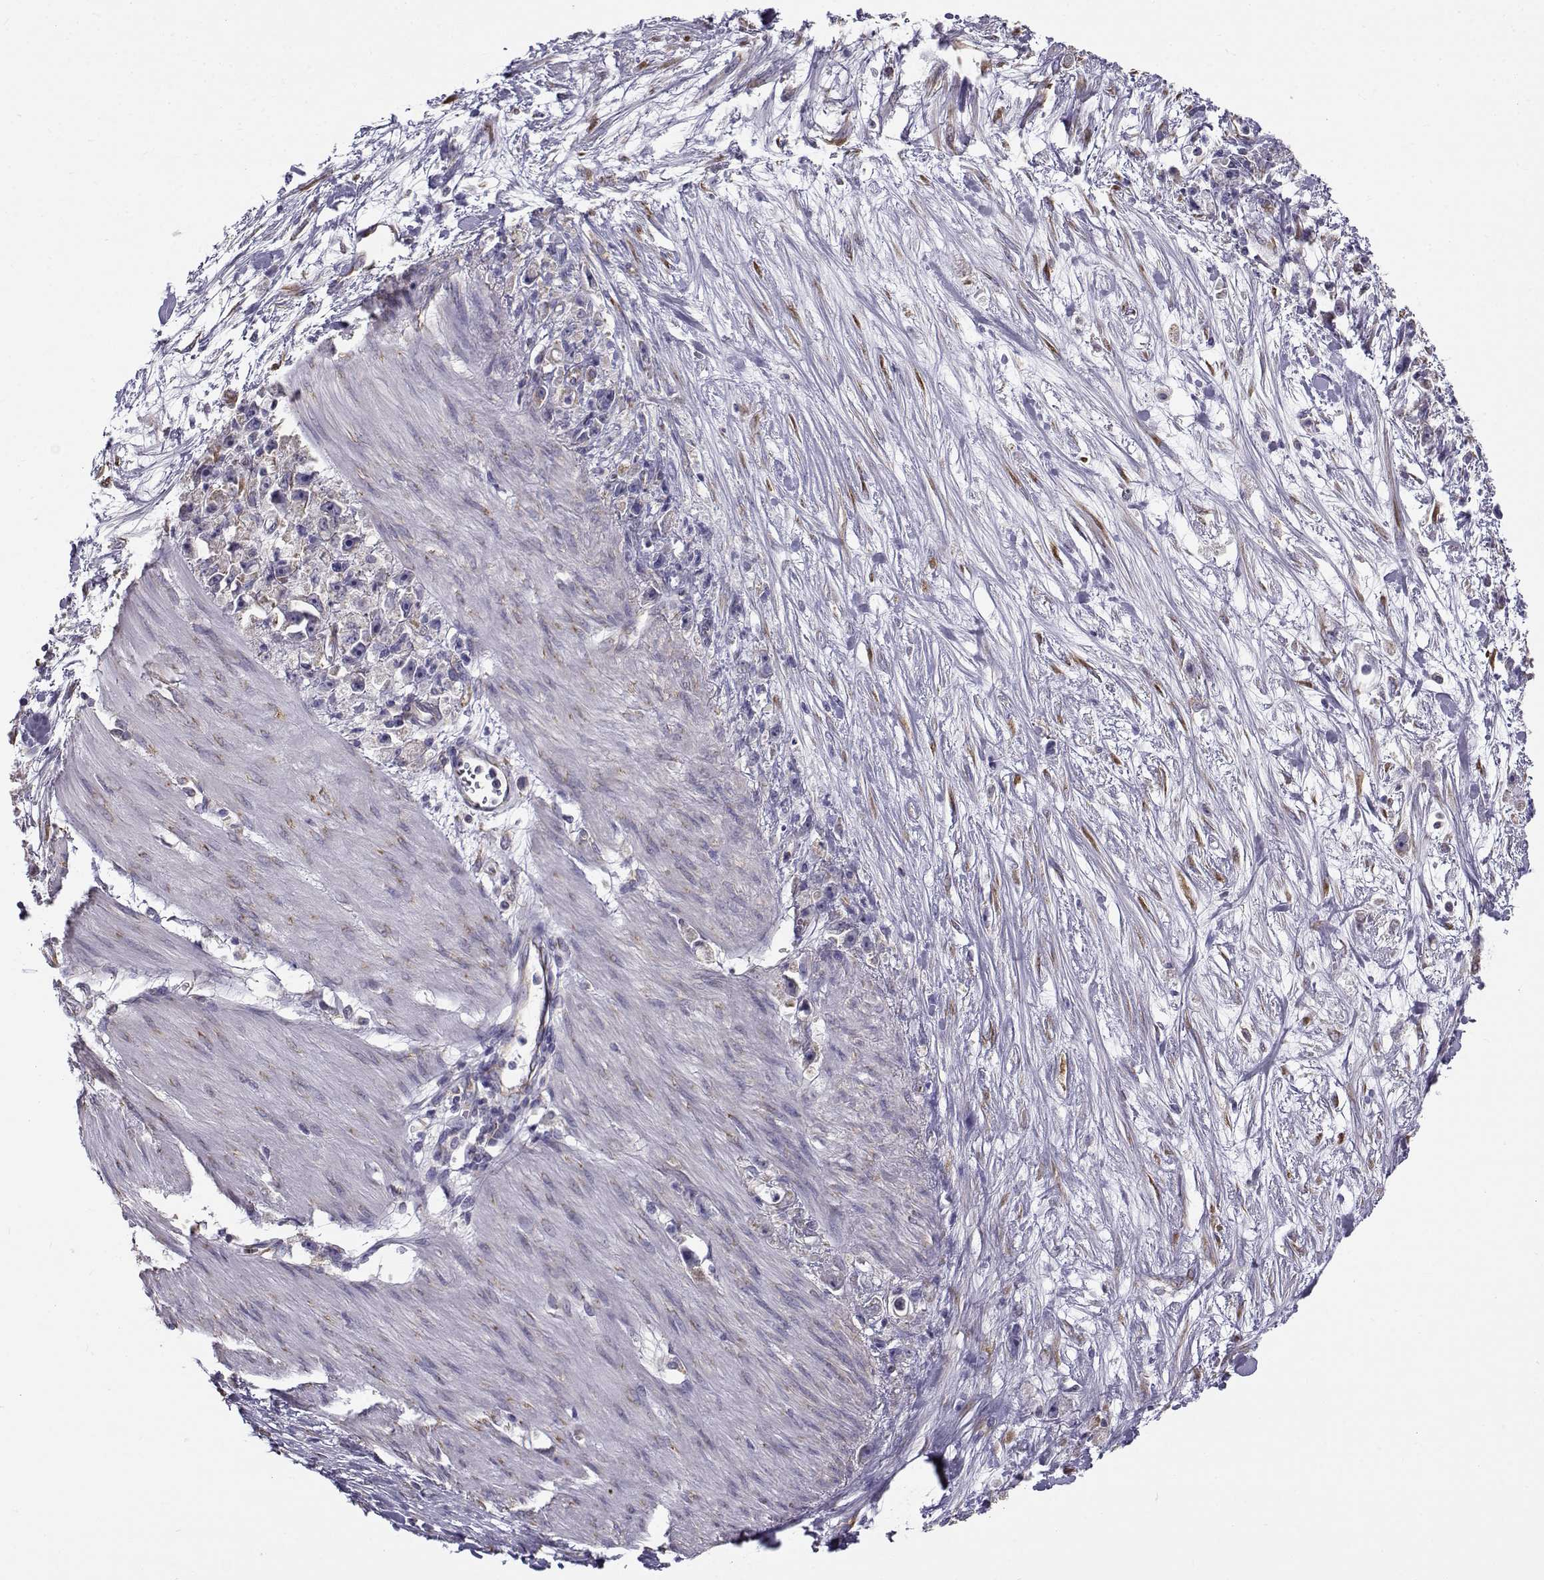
{"staining": {"intensity": "weak", "quantity": "<25%", "location": "cytoplasmic/membranous"}, "tissue": "stomach cancer", "cell_type": "Tumor cells", "image_type": "cancer", "snomed": [{"axis": "morphology", "description": "Adenocarcinoma, NOS"}, {"axis": "topography", "description": "Stomach"}], "caption": "Stomach cancer stained for a protein using IHC exhibits no expression tumor cells.", "gene": "BEND6", "patient": {"sex": "female", "age": 59}}